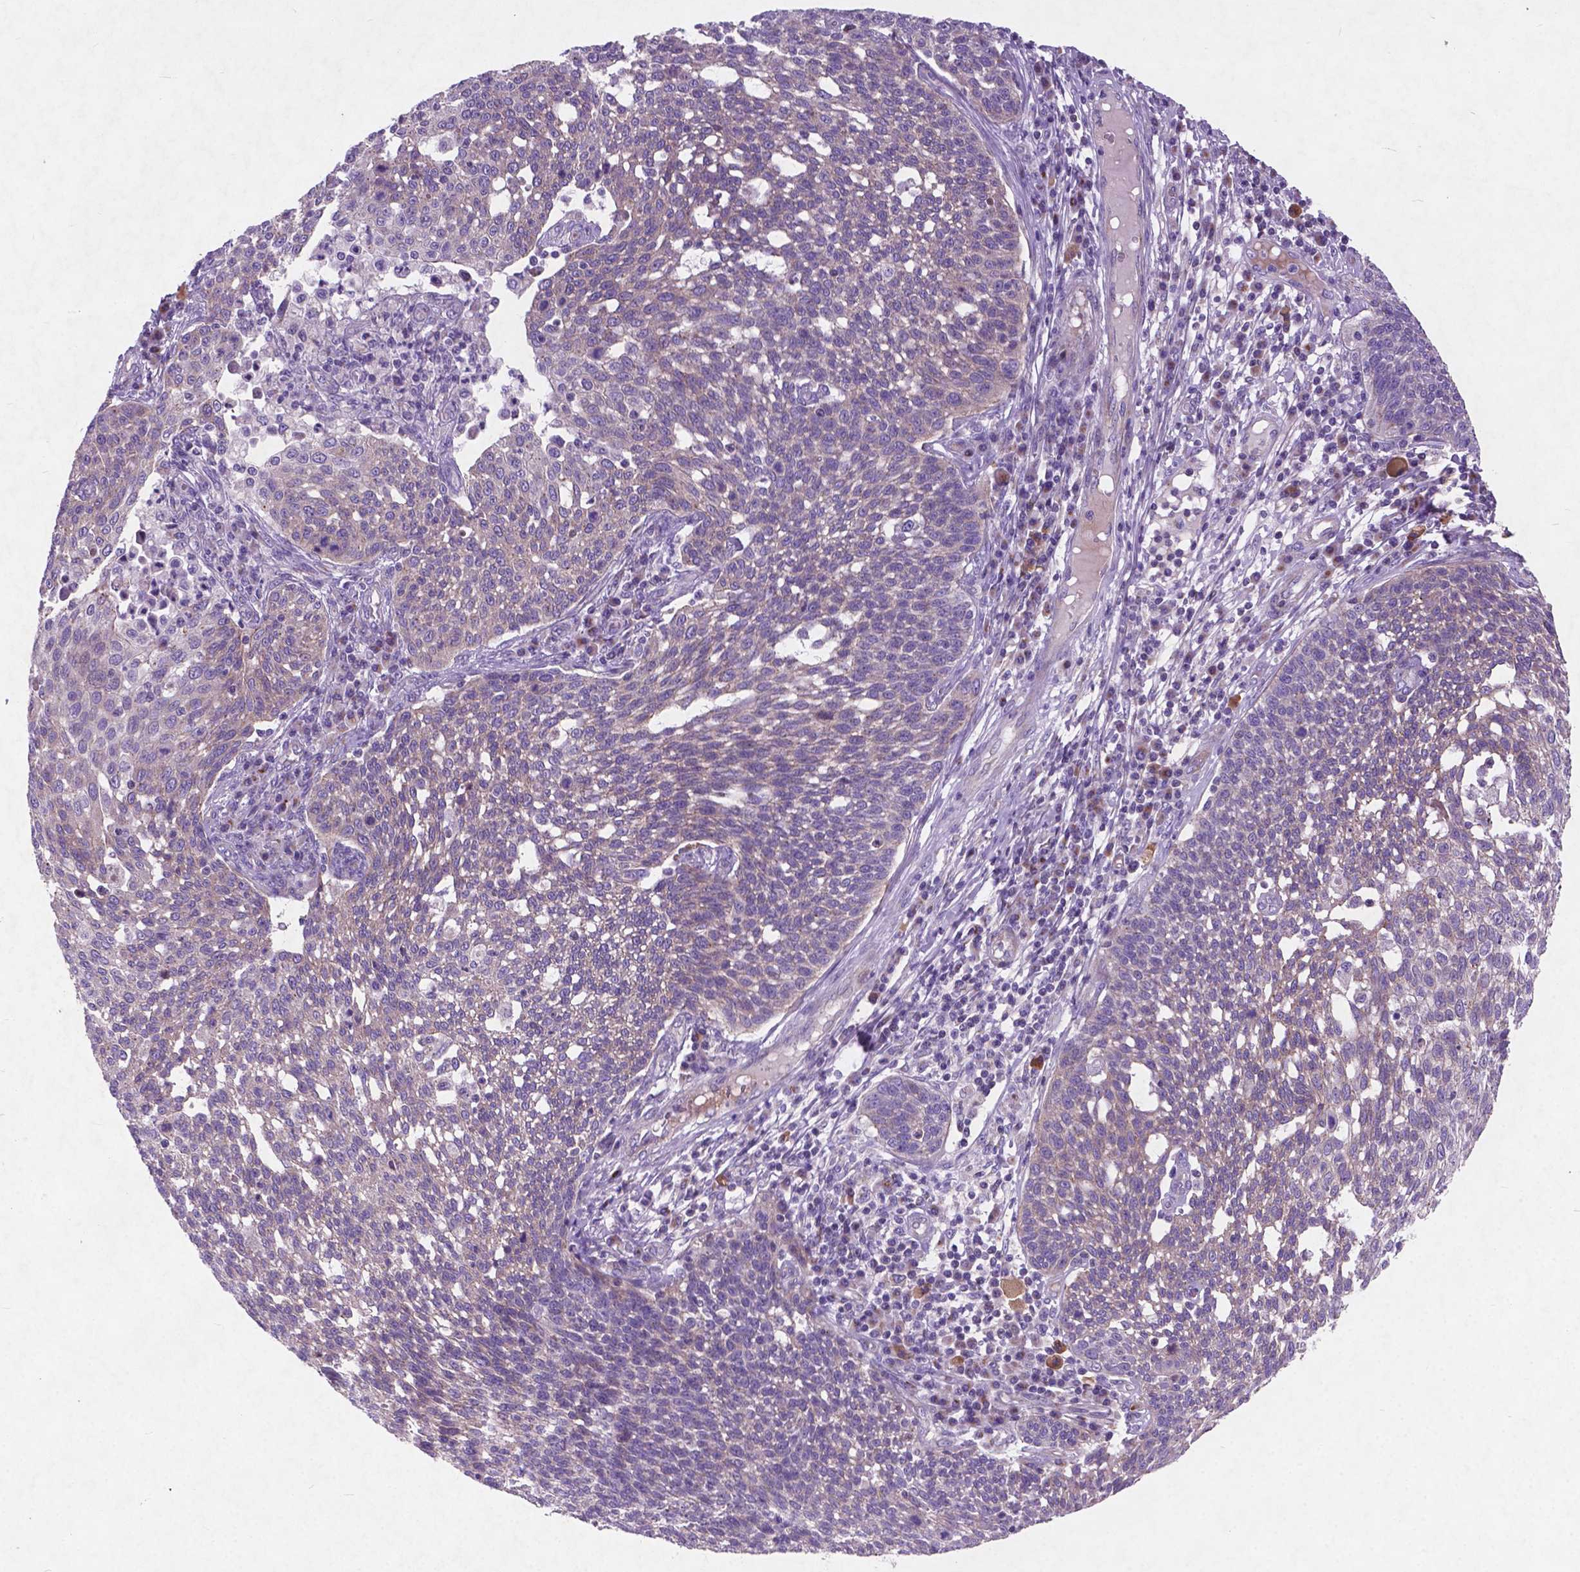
{"staining": {"intensity": "negative", "quantity": "none", "location": "none"}, "tissue": "cervical cancer", "cell_type": "Tumor cells", "image_type": "cancer", "snomed": [{"axis": "morphology", "description": "Squamous cell carcinoma, NOS"}, {"axis": "topography", "description": "Cervix"}], "caption": "IHC image of human cervical squamous cell carcinoma stained for a protein (brown), which demonstrates no staining in tumor cells.", "gene": "ATG4D", "patient": {"sex": "female", "age": 34}}